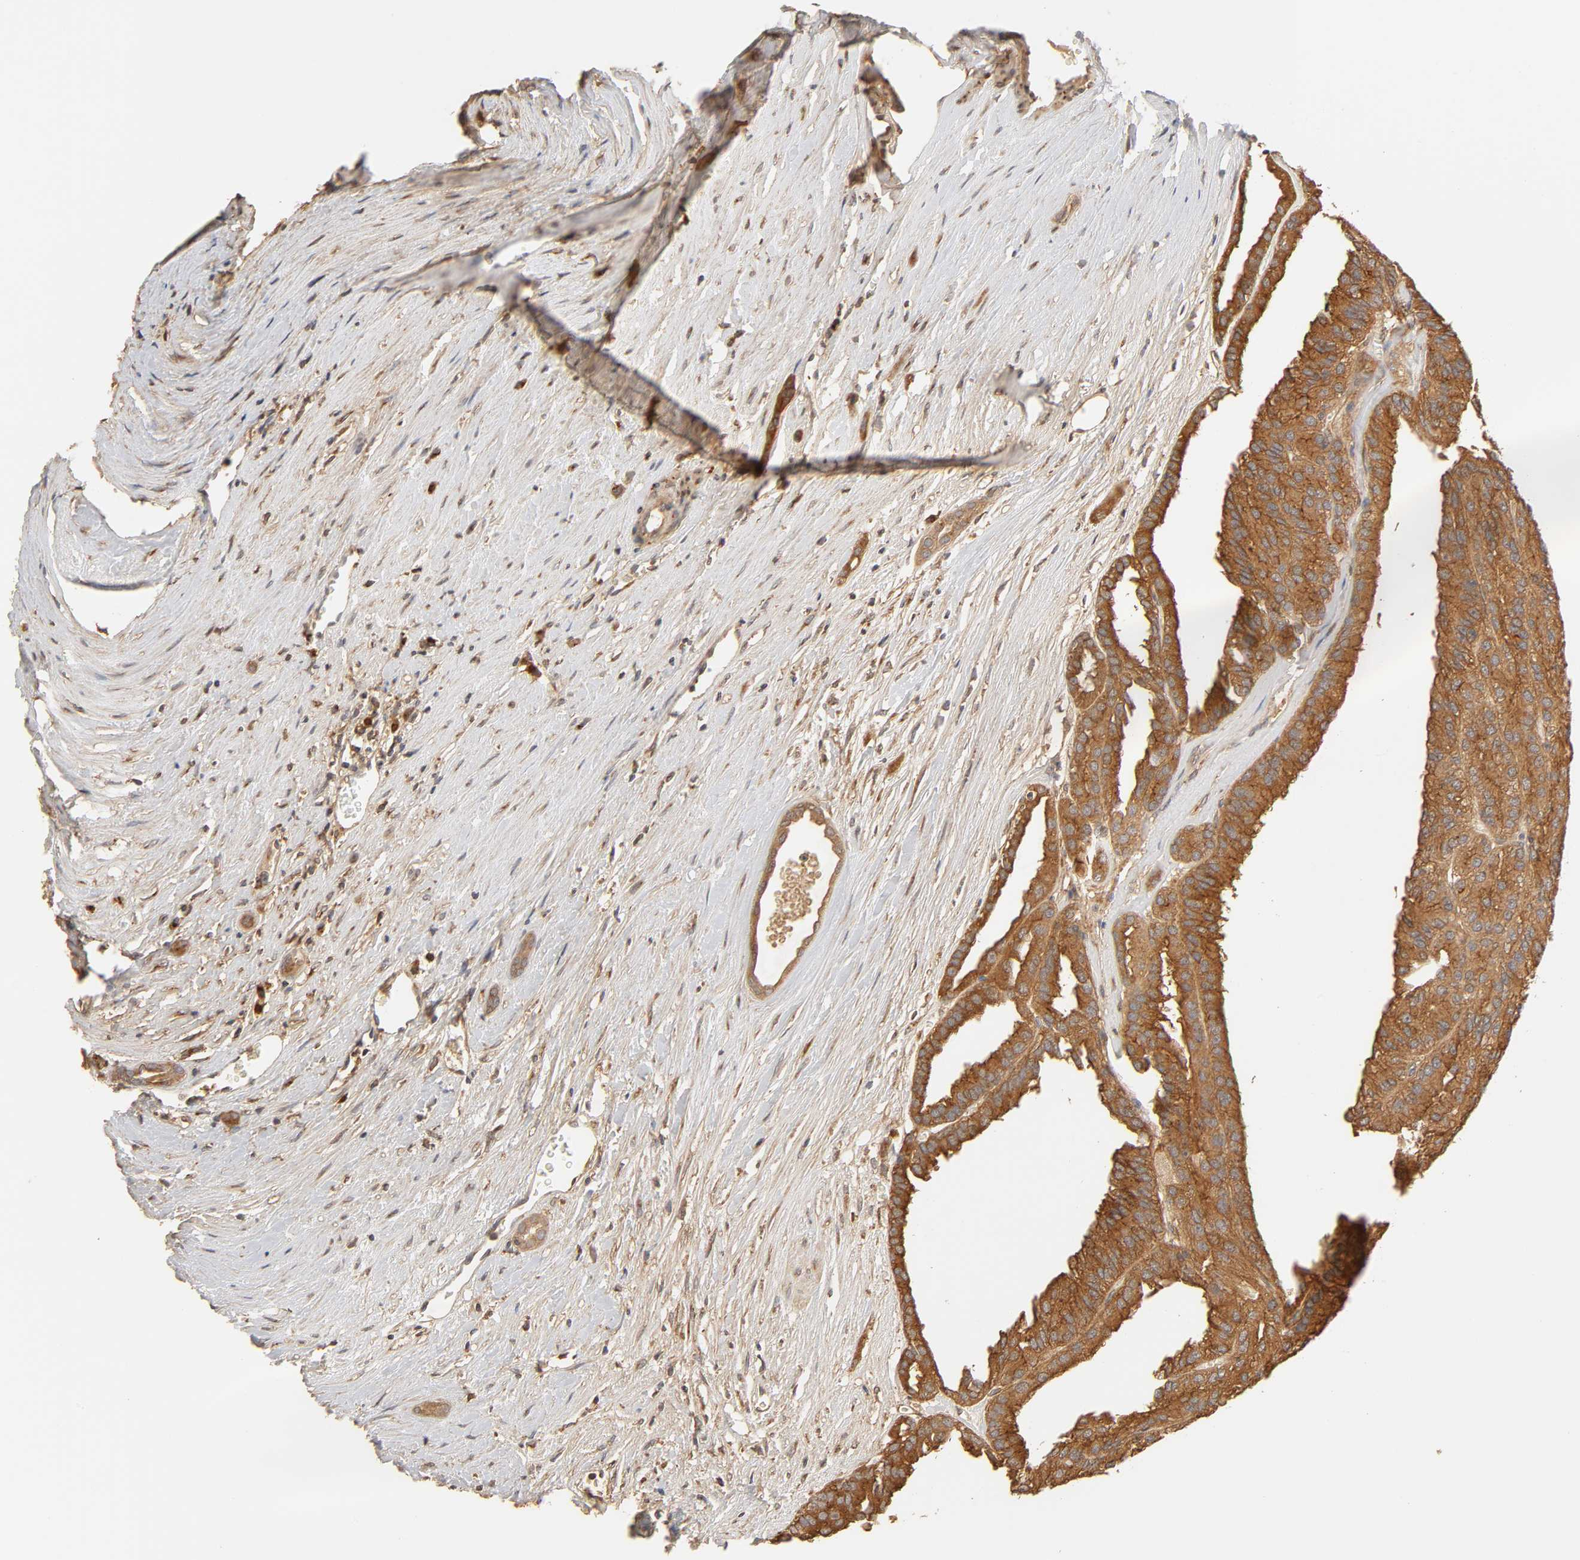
{"staining": {"intensity": "strong", "quantity": ">75%", "location": "cytoplasmic/membranous"}, "tissue": "renal cancer", "cell_type": "Tumor cells", "image_type": "cancer", "snomed": [{"axis": "morphology", "description": "Adenocarcinoma, NOS"}, {"axis": "topography", "description": "Kidney"}], "caption": "The micrograph demonstrates immunohistochemical staining of renal cancer. There is strong cytoplasmic/membranous staining is present in approximately >75% of tumor cells. Immunohistochemistry (ihc) stains the protein in brown and the nuclei are stained blue.", "gene": "EPS8", "patient": {"sex": "male", "age": 46}}